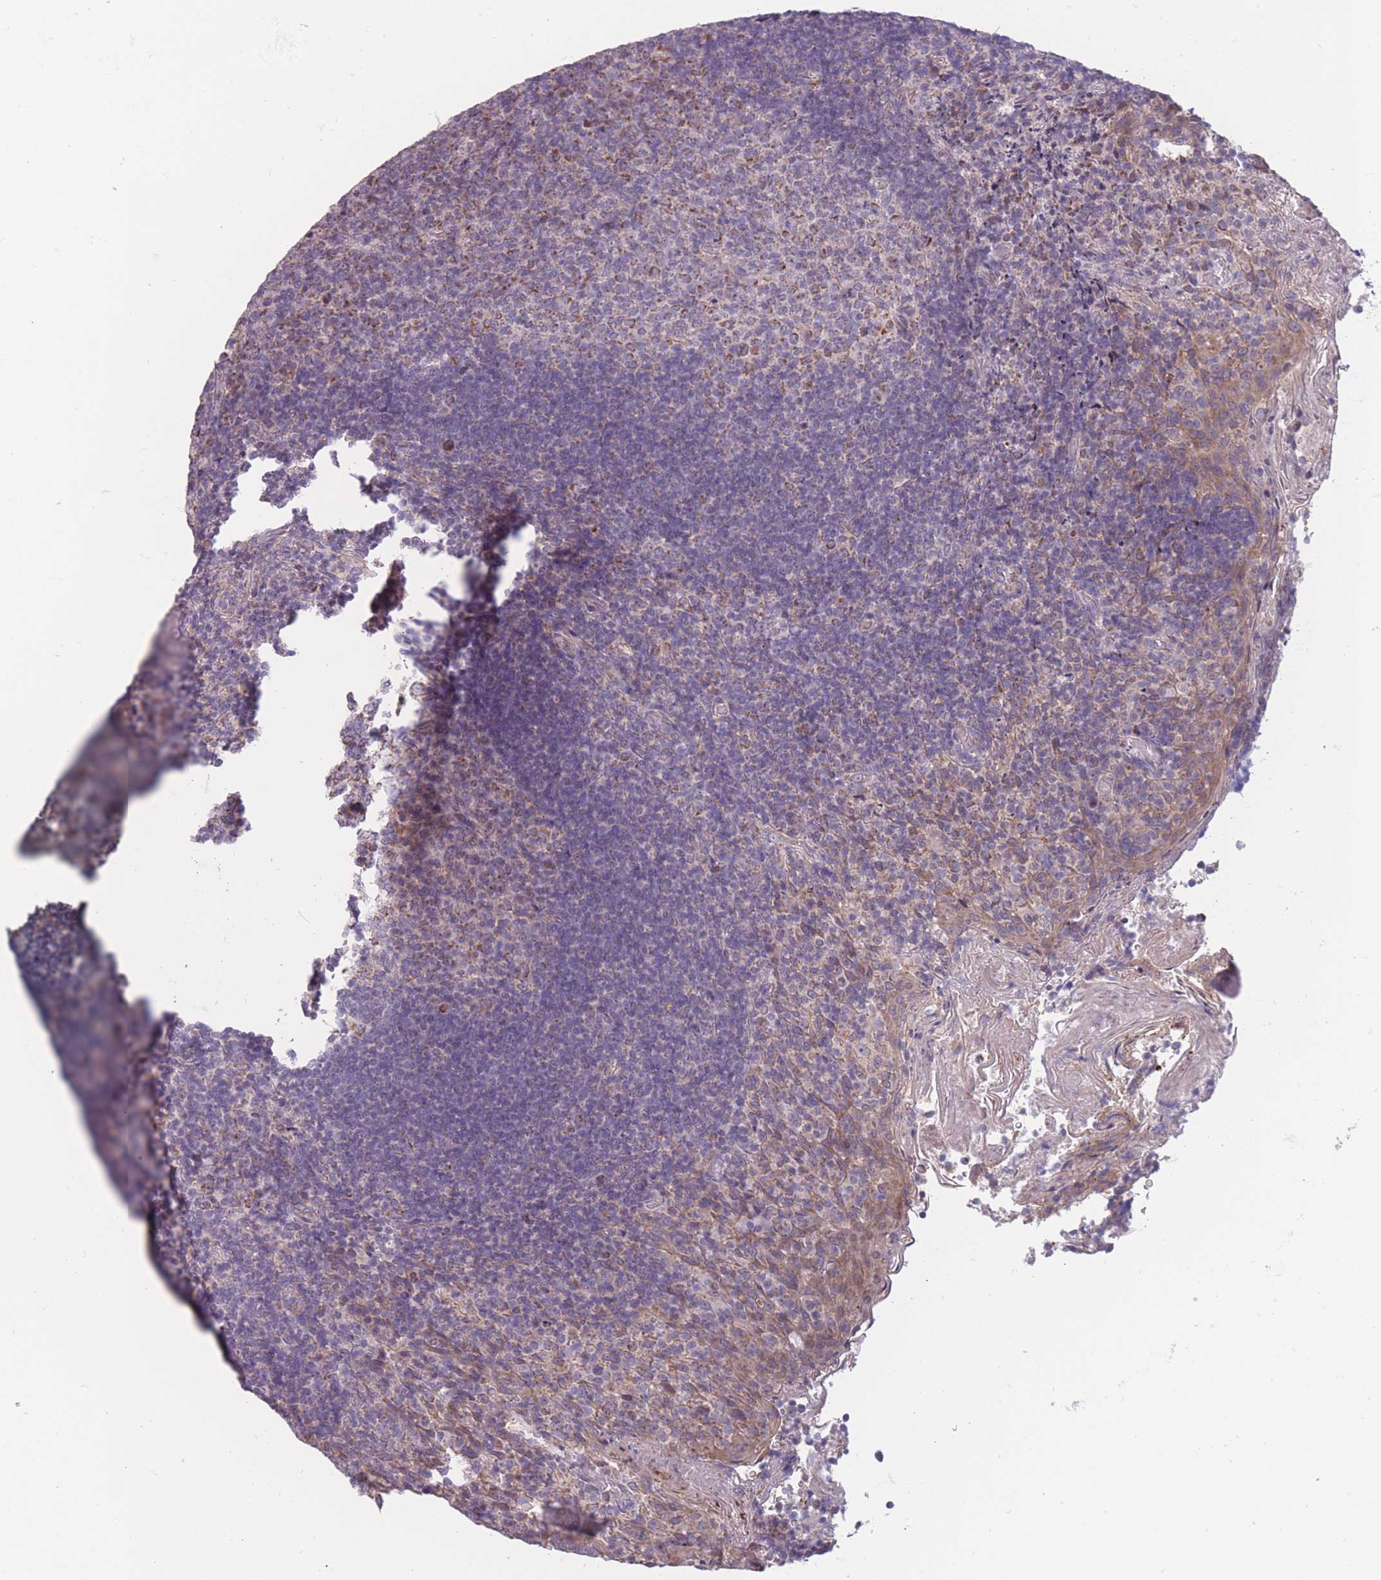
{"staining": {"intensity": "moderate", "quantity": "25%-75%", "location": "cytoplasmic/membranous"}, "tissue": "tonsil", "cell_type": "Germinal center cells", "image_type": "normal", "snomed": [{"axis": "morphology", "description": "Normal tissue, NOS"}, {"axis": "topography", "description": "Tonsil"}], "caption": "Immunohistochemical staining of benign tonsil exhibits moderate cytoplasmic/membranous protein positivity in about 25%-75% of germinal center cells. (Brightfield microscopy of DAB IHC at high magnification).", "gene": "MRPS18C", "patient": {"sex": "female", "age": 10}}